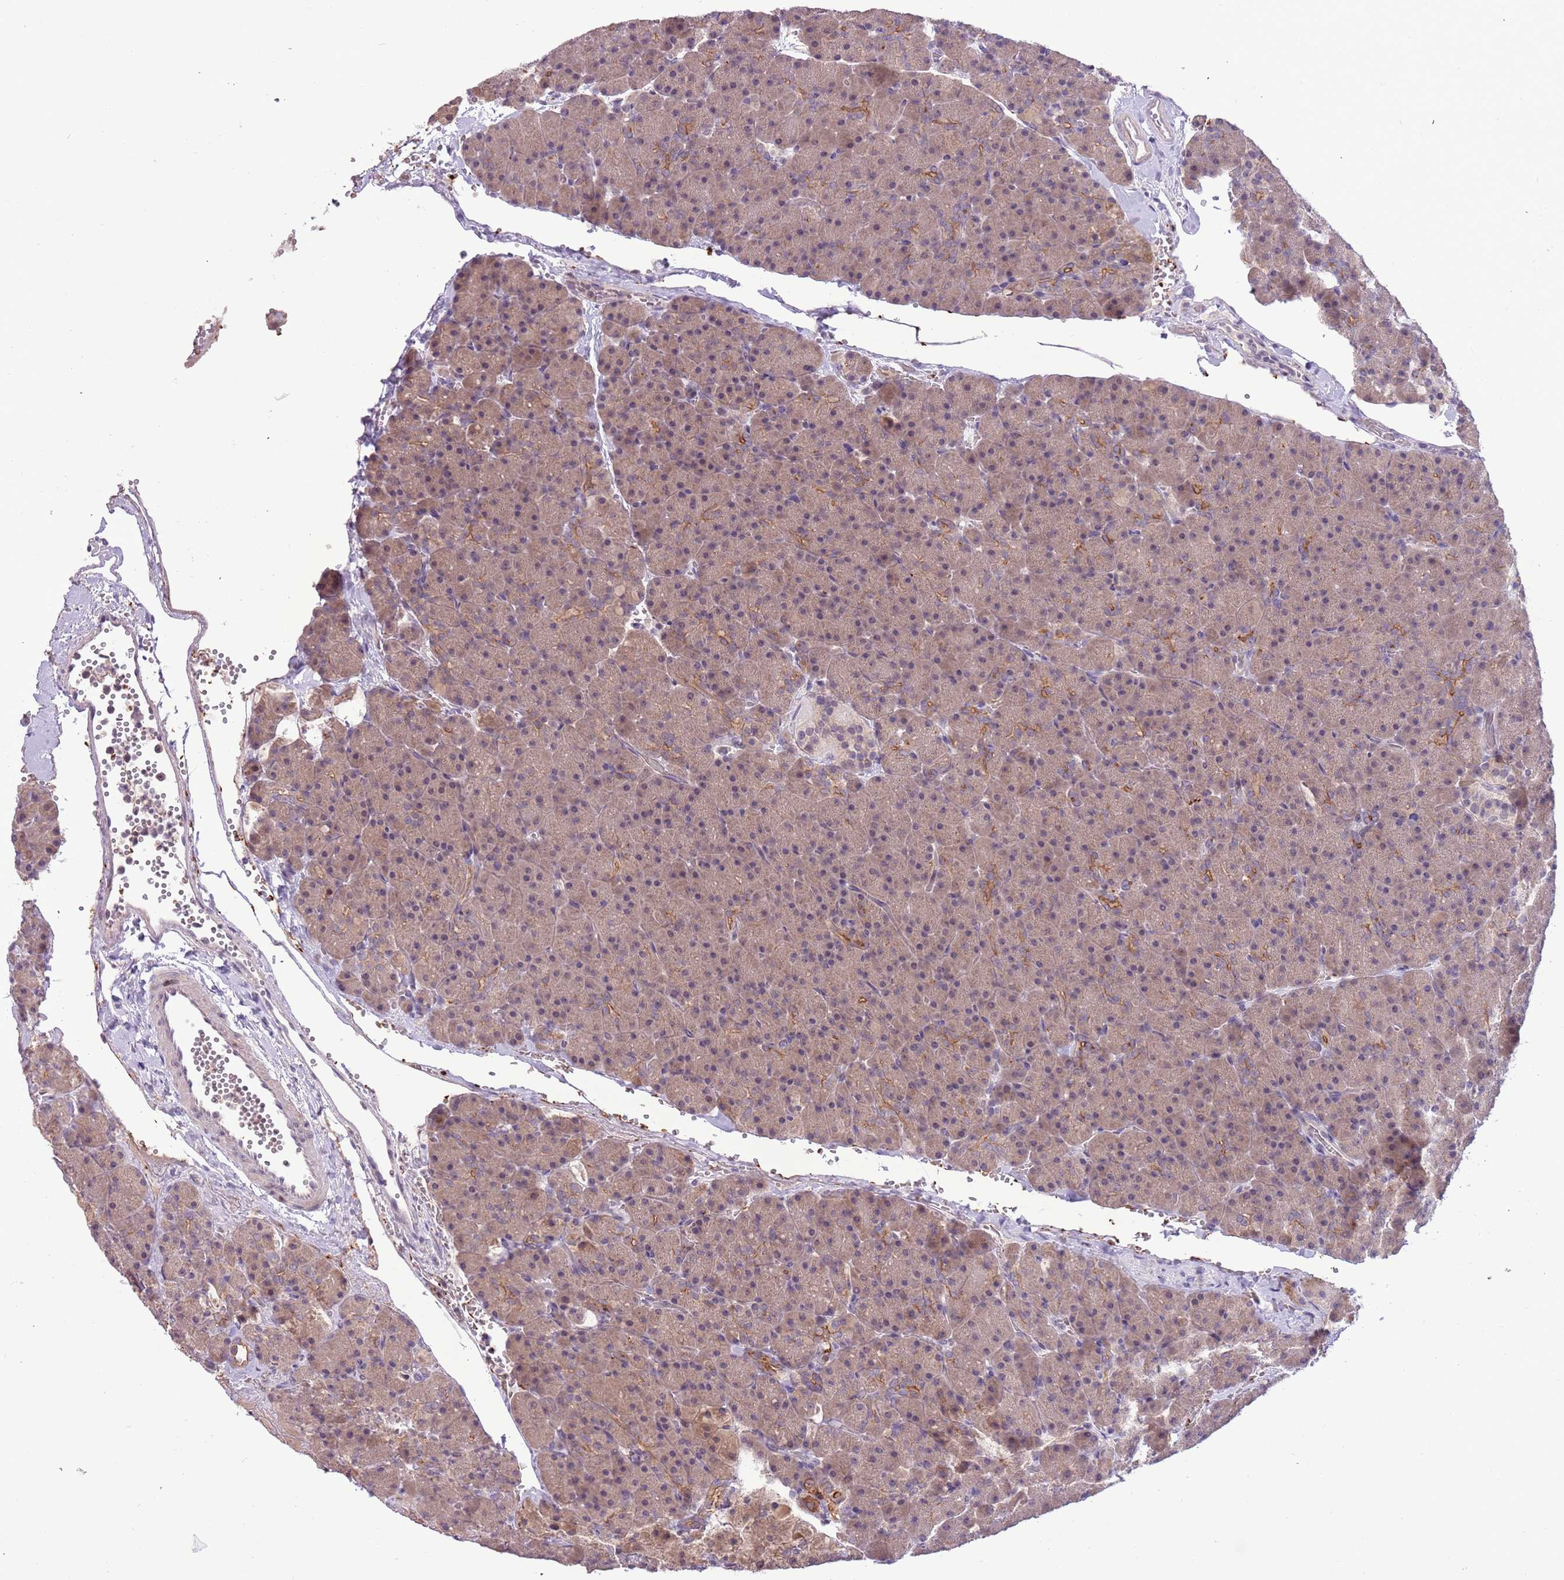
{"staining": {"intensity": "moderate", "quantity": ">75%", "location": "cytoplasmic/membranous"}, "tissue": "pancreas", "cell_type": "Exocrine glandular cells", "image_type": "normal", "snomed": [{"axis": "morphology", "description": "Normal tissue, NOS"}, {"axis": "topography", "description": "Pancreas"}], "caption": "Moderate cytoplasmic/membranous expression for a protein is appreciated in approximately >75% of exocrine glandular cells of normal pancreas using immunohistochemistry.", "gene": "SHROOM3", "patient": {"sex": "male", "age": 36}}